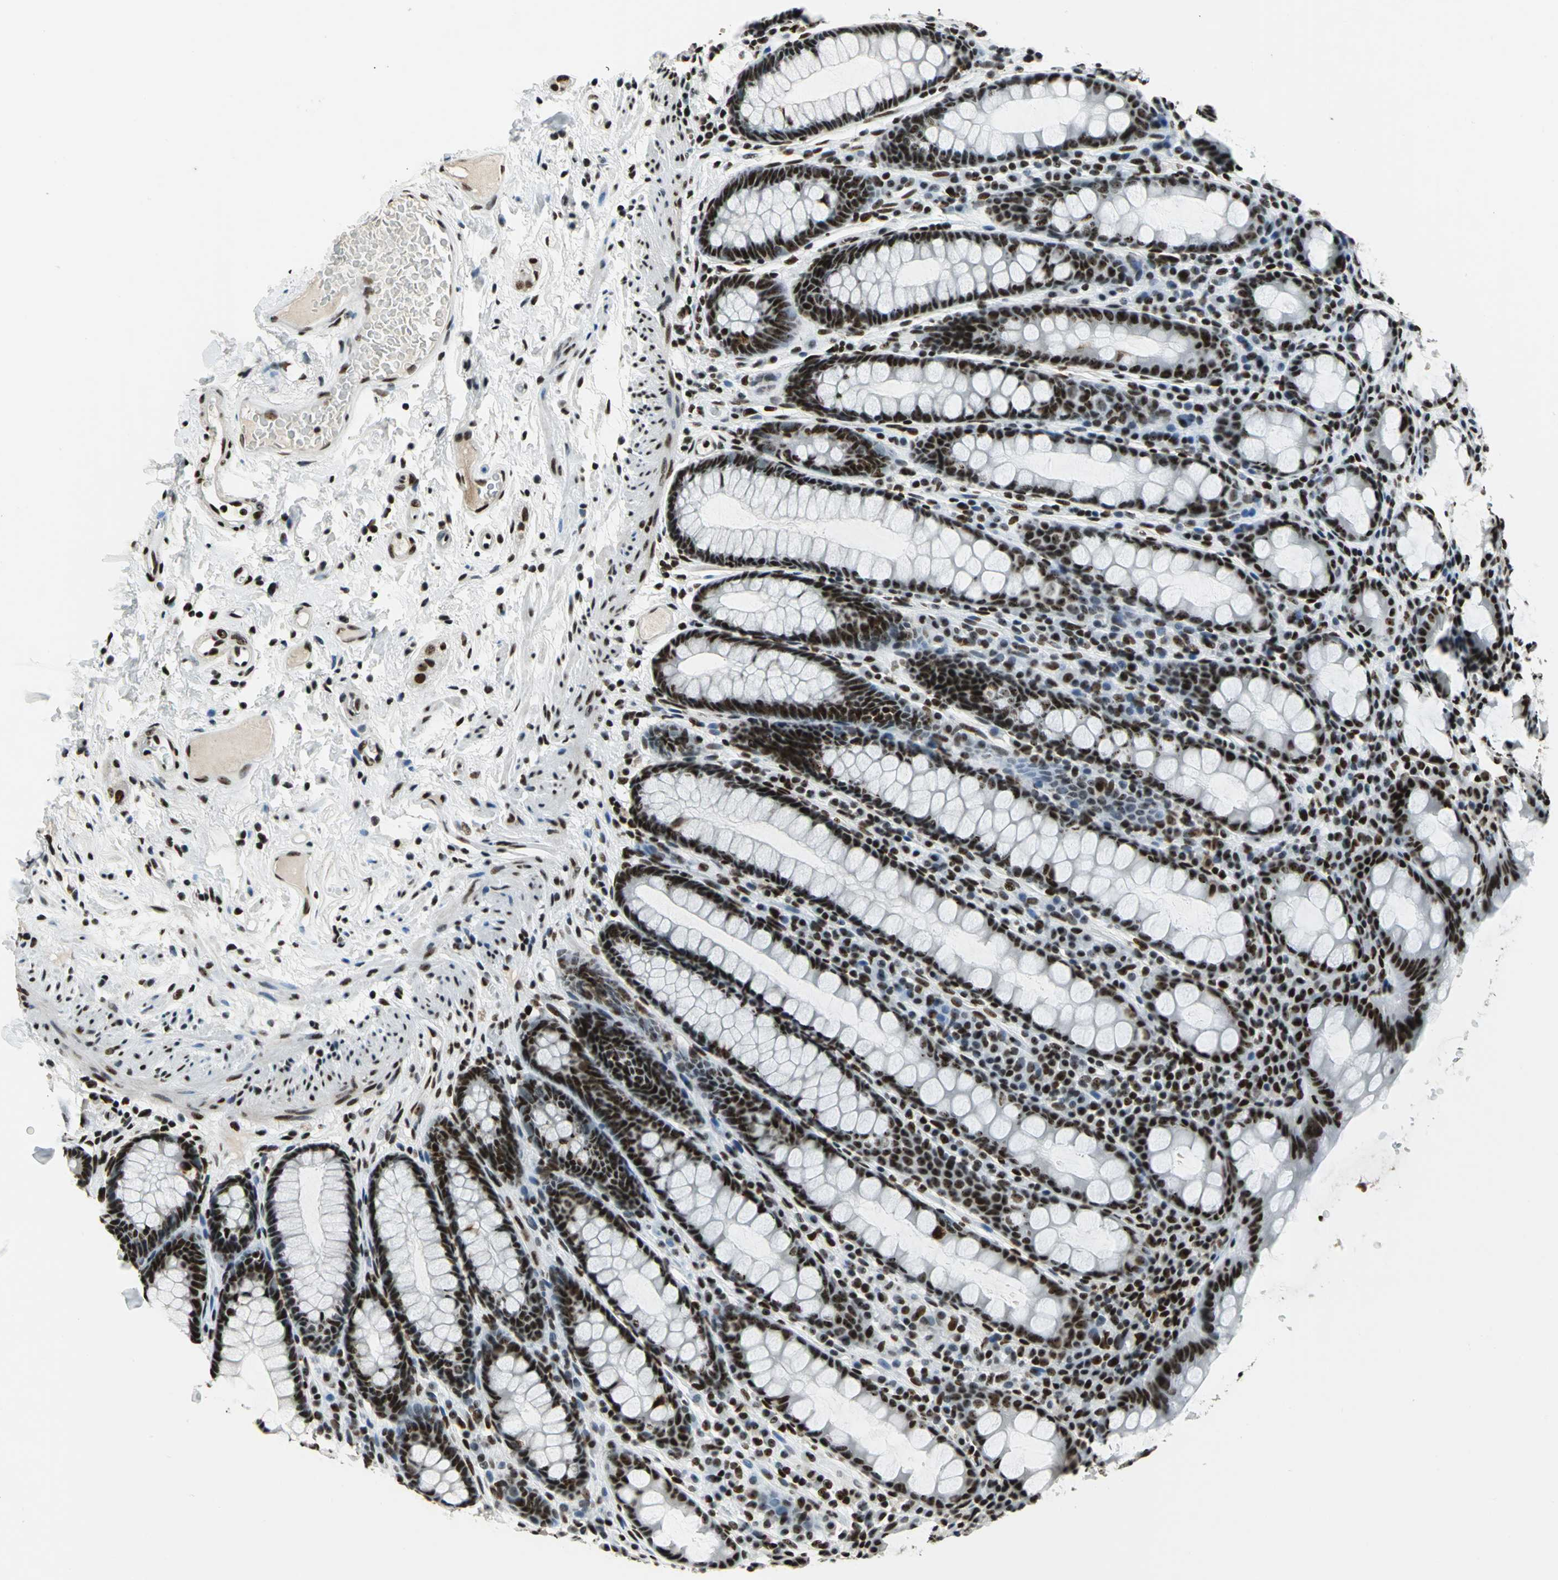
{"staining": {"intensity": "strong", "quantity": ">75%", "location": "nuclear"}, "tissue": "rectum", "cell_type": "Glandular cells", "image_type": "normal", "snomed": [{"axis": "morphology", "description": "Normal tissue, NOS"}, {"axis": "topography", "description": "Rectum"}], "caption": "An immunohistochemistry (IHC) micrograph of benign tissue is shown. Protein staining in brown highlights strong nuclear positivity in rectum within glandular cells.", "gene": "UBTF", "patient": {"sex": "male", "age": 92}}